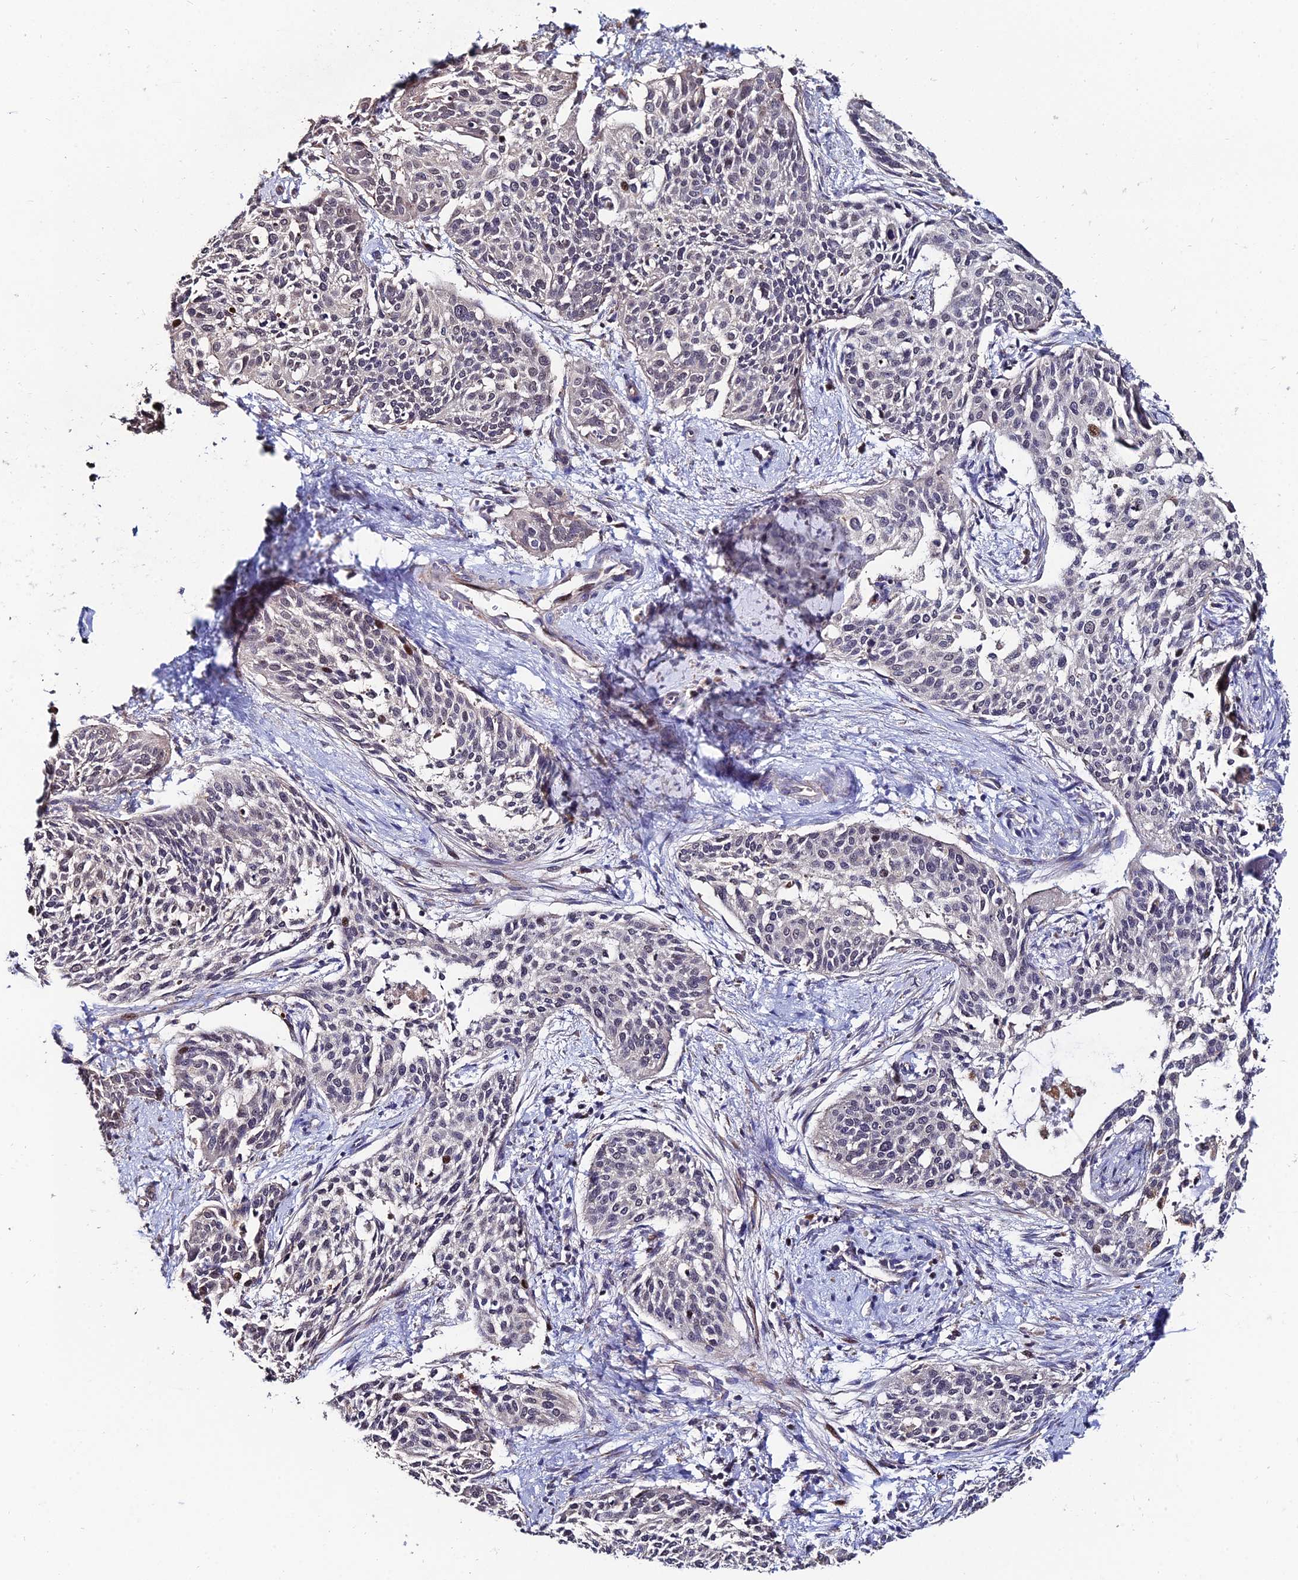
{"staining": {"intensity": "negative", "quantity": "none", "location": "none"}, "tissue": "cervical cancer", "cell_type": "Tumor cells", "image_type": "cancer", "snomed": [{"axis": "morphology", "description": "Squamous cell carcinoma, NOS"}, {"axis": "topography", "description": "Cervix"}], "caption": "The micrograph reveals no significant staining in tumor cells of squamous cell carcinoma (cervical).", "gene": "ACTR5", "patient": {"sex": "female", "age": 44}}